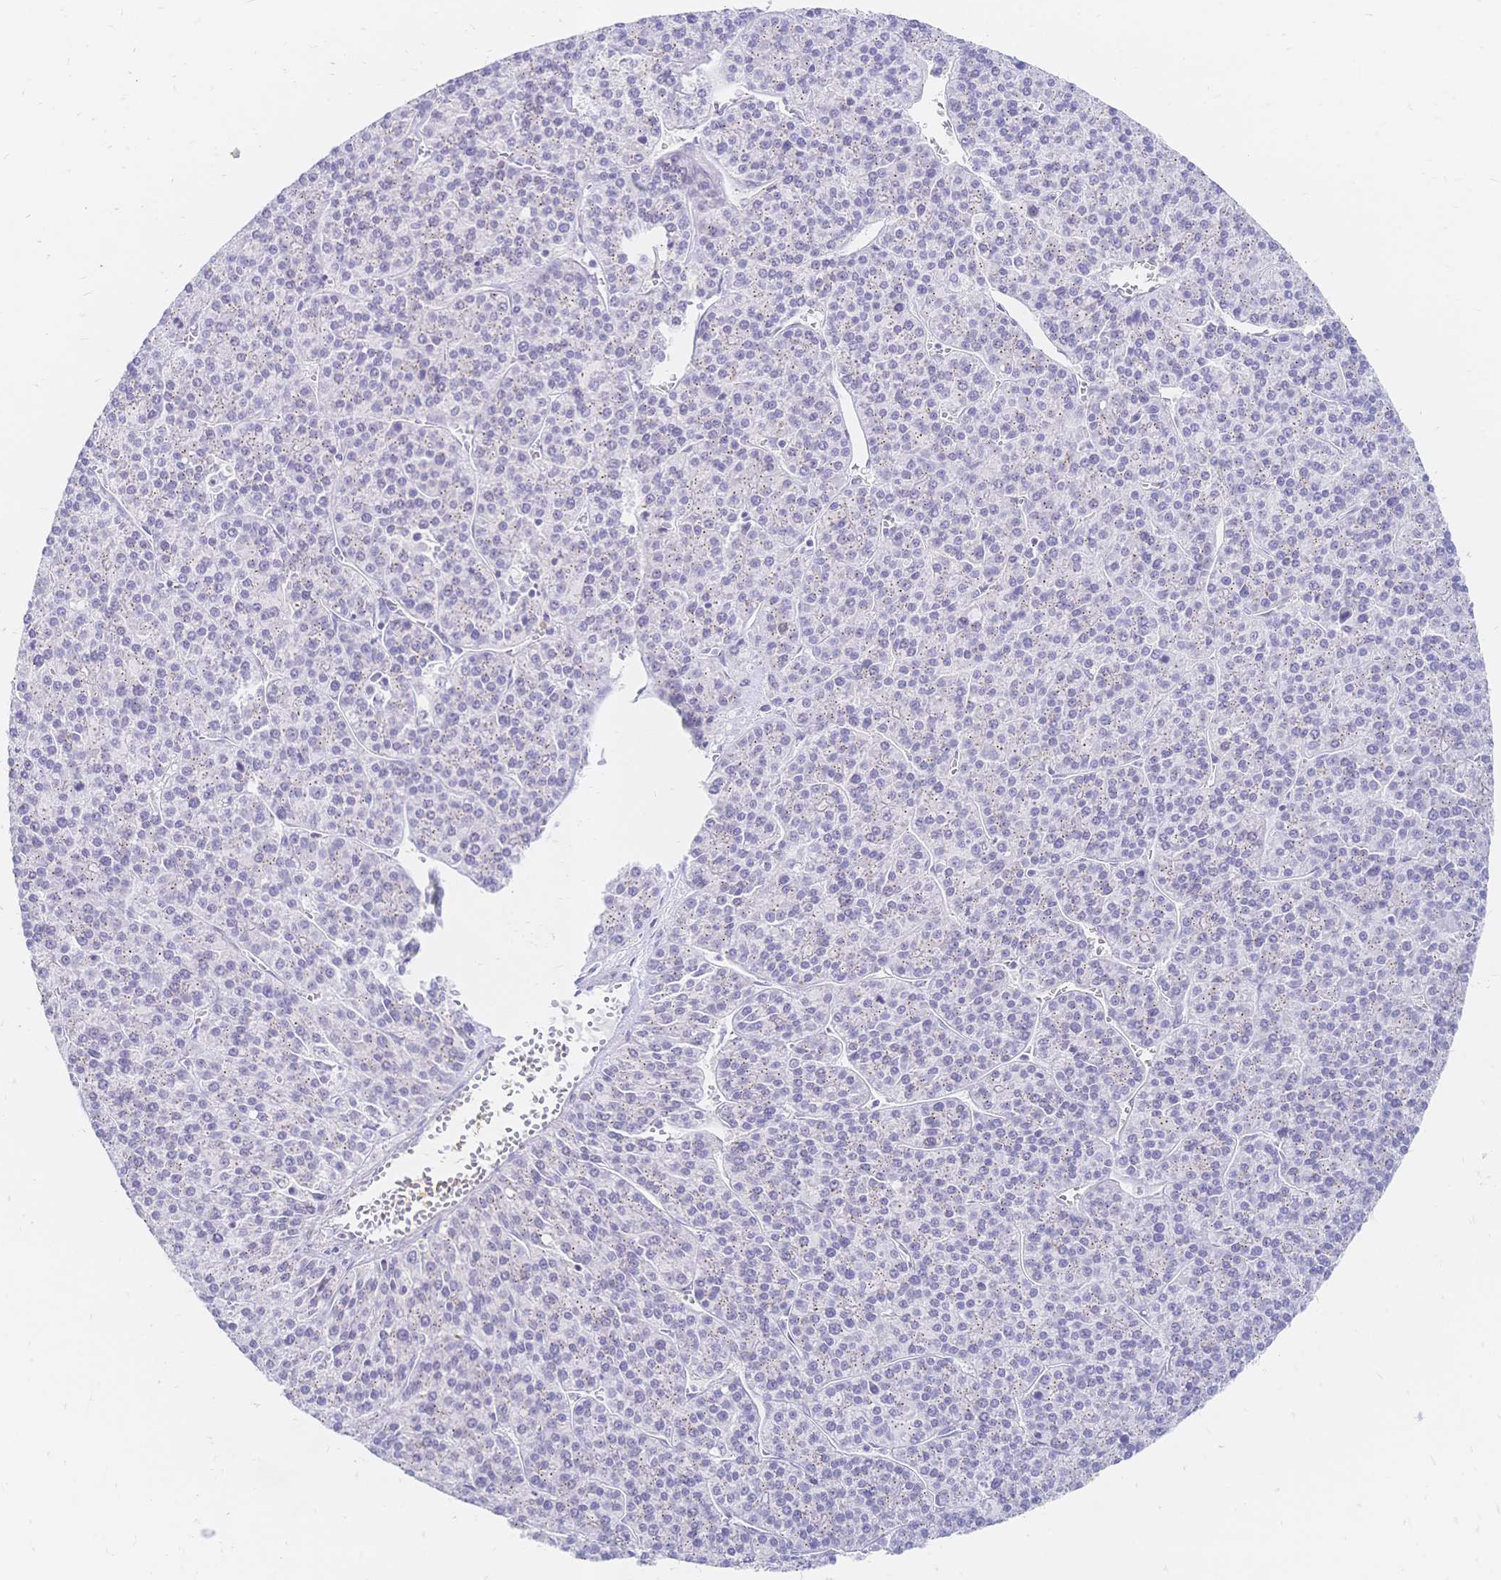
{"staining": {"intensity": "negative", "quantity": "none", "location": "none"}, "tissue": "liver cancer", "cell_type": "Tumor cells", "image_type": "cancer", "snomed": [{"axis": "morphology", "description": "Carcinoma, Hepatocellular, NOS"}, {"axis": "topography", "description": "Liver"}], "caption": "Hepatocellular carcinoma (liver) stained for a protein using IHC displays no staining tumor cells.", "gene": "PSORS1C2", "patient": {"sex": "female", "age": 58}}